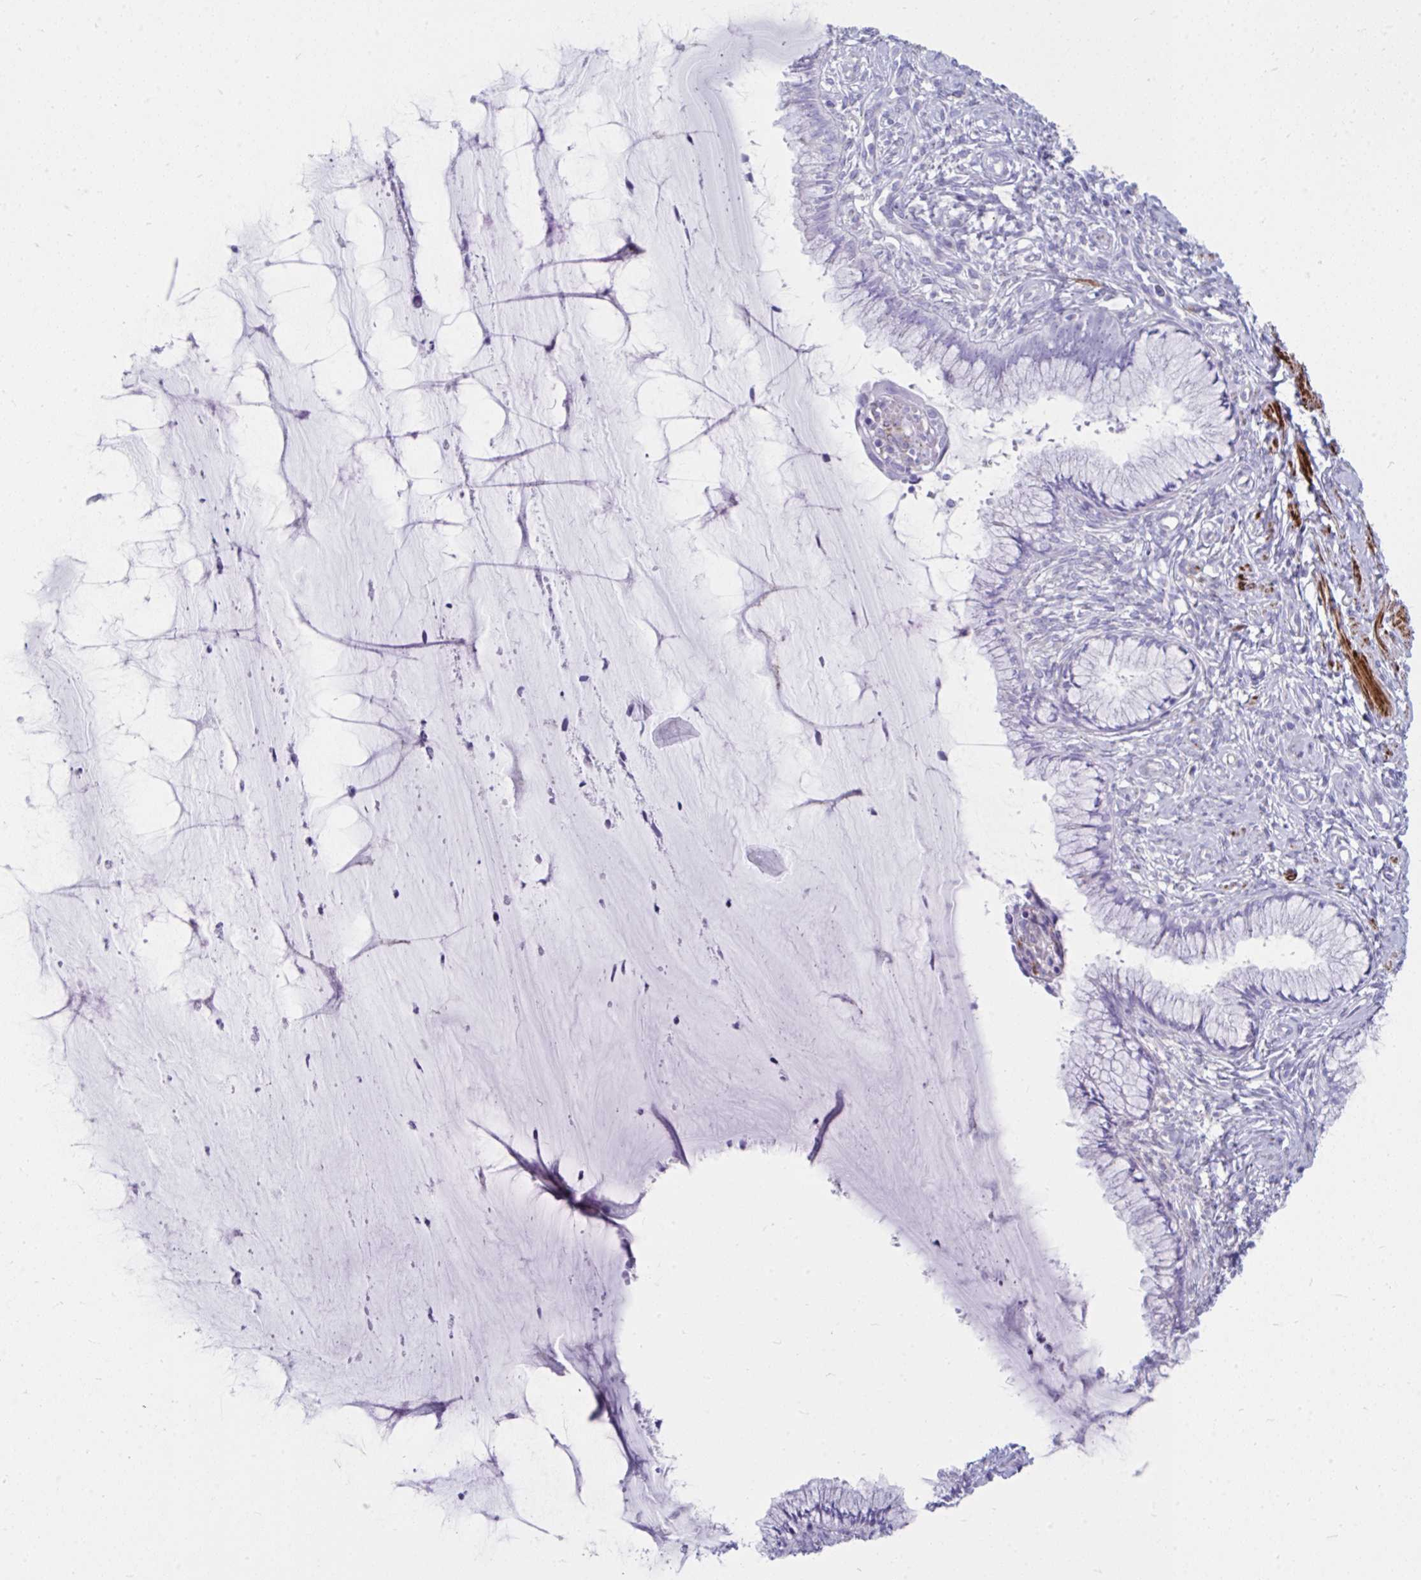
{"staining": {"intensity": "negative", "quantity": "none", "location": "none"}, "tissue": "cervix", "cell_type": "Glandular cells", "image_type": "normal", "snomed": [{"axis": "morphology", "description": "Normal tissue, NOS"}, {"axis": "topography", "description": "Cervix"}], "caption": "IHC of benign cervix demonstrates no staining in glandular cells. (DAB (3,3'-diaminobenzidine) IHC with hematoxylin counter stain).", "gene": "GRXCR2", "patient": {"sex": "female", "age": 37}}